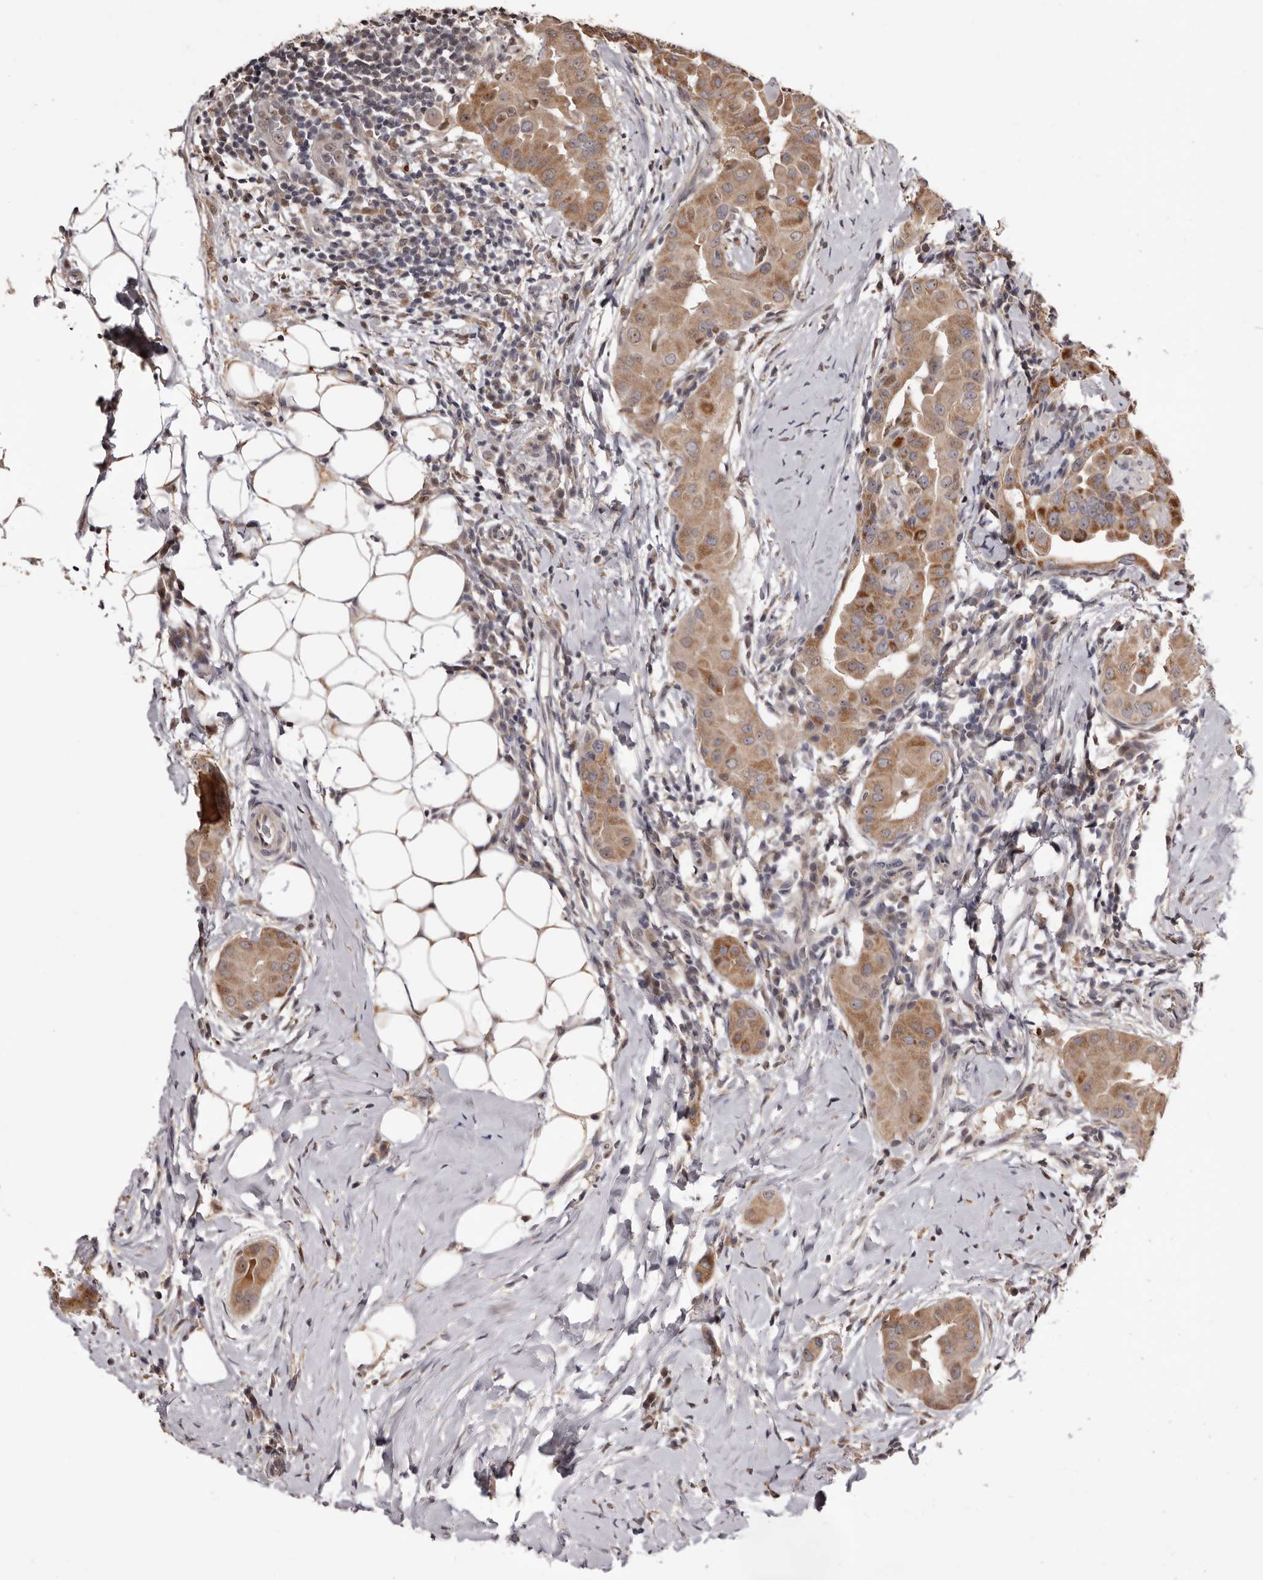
{"staining": {"intensity": "moderate", "quantity": ">75%", "location": "cytoplasmic/membranous"}, "tissue": "thyroid cancer", "cell_type": "Tumor cells", "image_type": "cancer", "snomed": [{"axis": "morphology", "description": "Papillary adenocarcinoma, NOS"}, {"axis": "topography", "description": "Thyroid gland"}], "caption": "The micrograph demonstrates staining of thyroid cancer, revealing moderate cytoplasmic/membranous protein positivity (brown color) within tumor cells.", "gene": "ZCCHC7", "patient": {"sex": "male", "age": 33}}